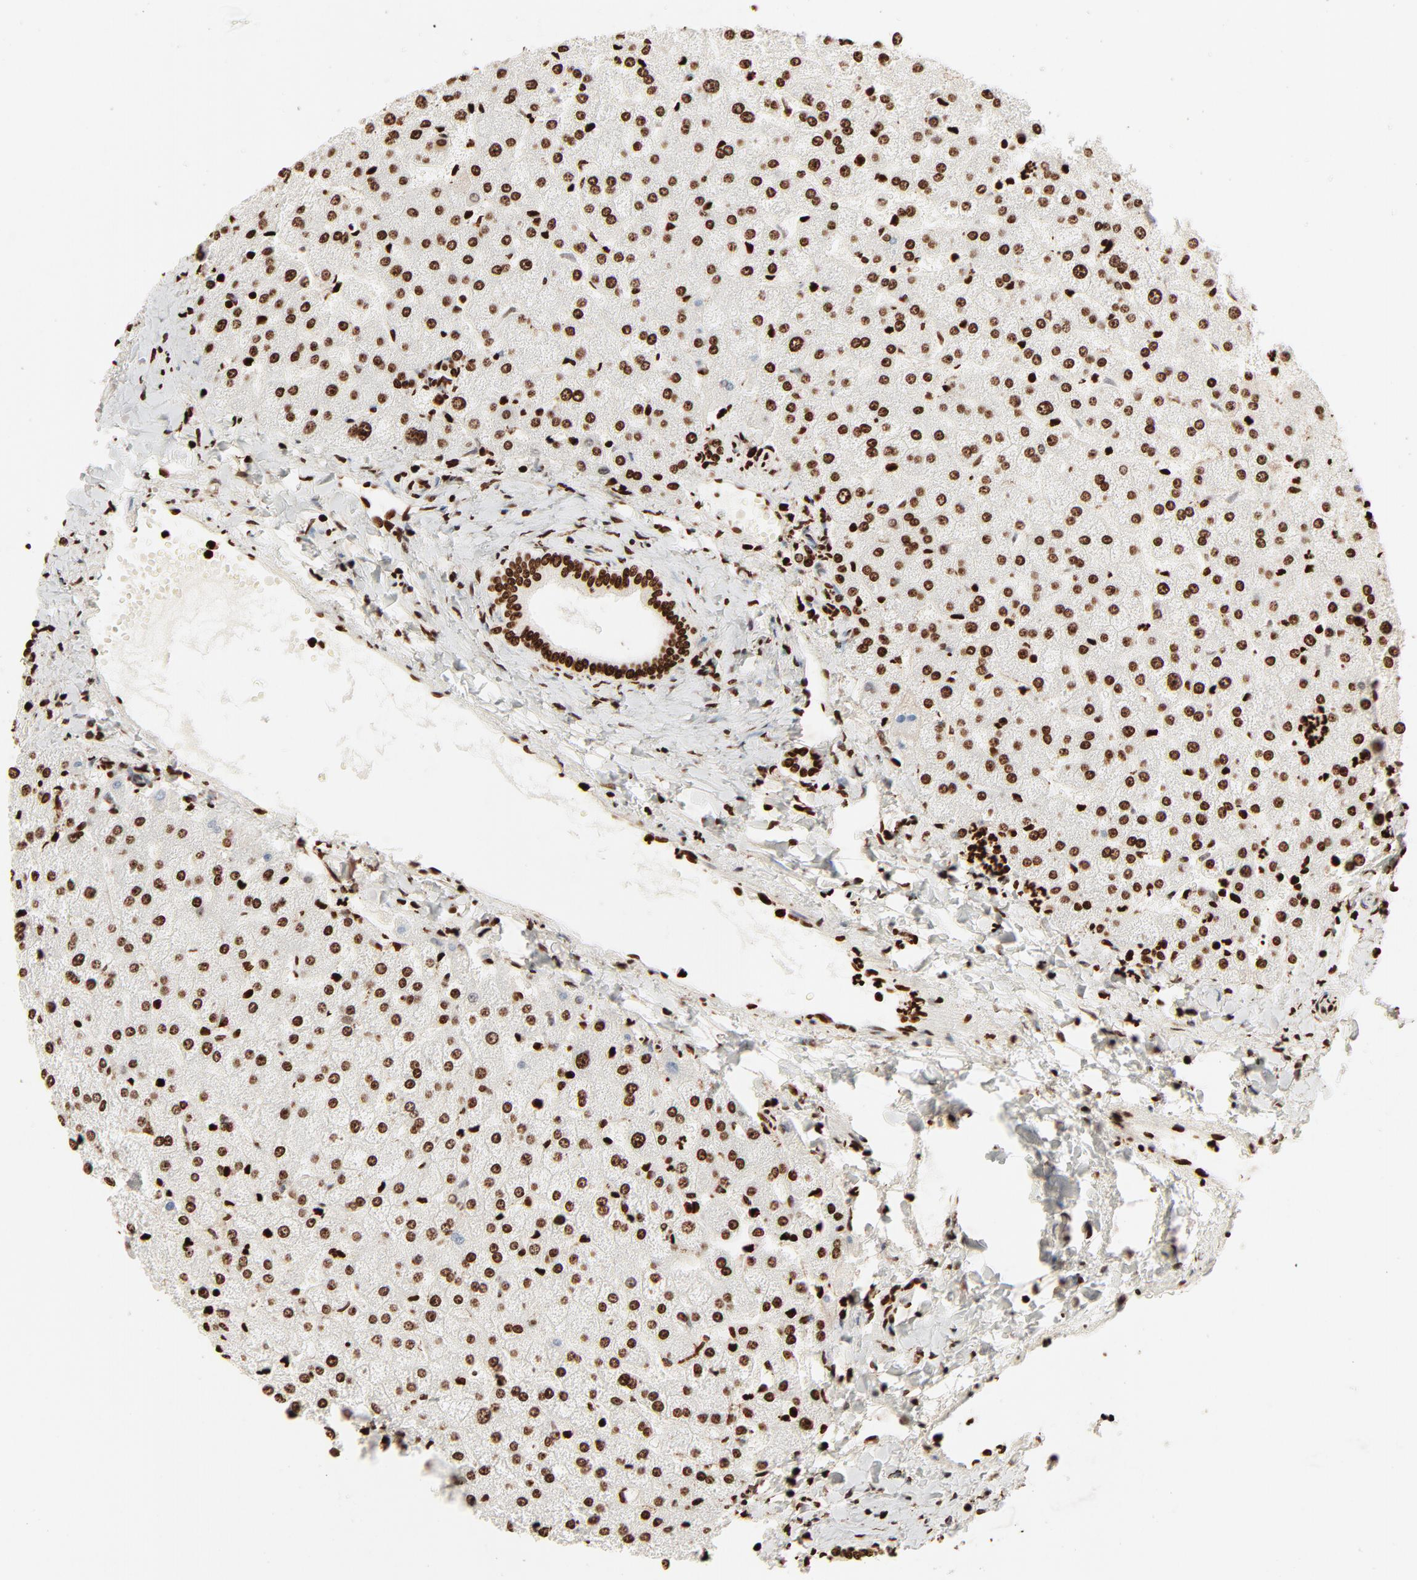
{"staining": {"intensity": "strong", "quantity": ">75%", "location": "nuclear"}, "tissue": "liver", "cell_type": "Cholangiocytes", "image_type": "normal", "snomed": [{"axis": "morphology", "description": "Normal tissue, NOS"}, {"axis": "topography", "description": "Liver"}], "caption": "Strong nuclear staining for a protein is seen in approximately >75% of cholangiocytes of unremarkable liver using immunohistochemistry.", "gene": "HMGB1", "patient": {"sex": "female", "age": 32}}